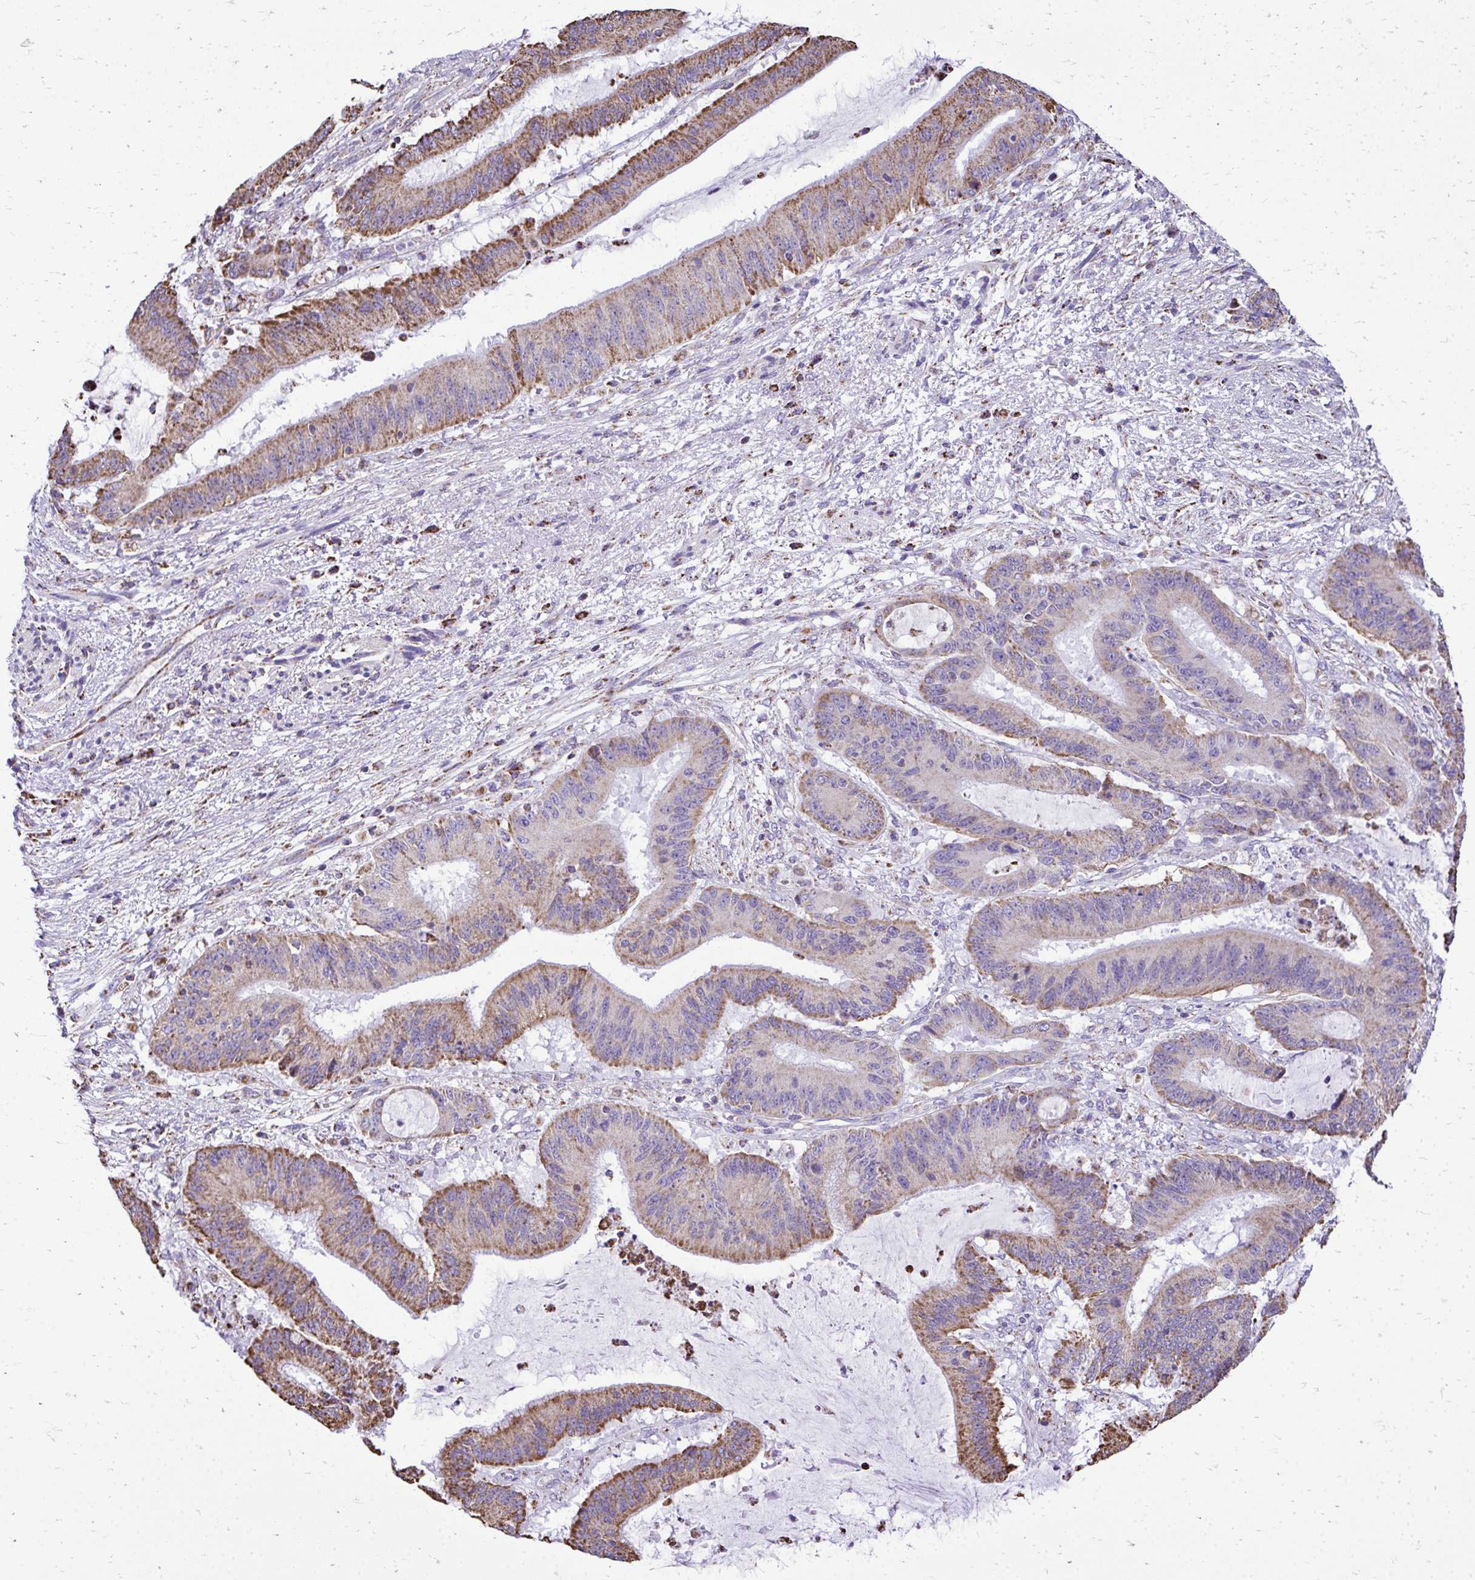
{"staining": {"intensity": "moderate", "quantity": ">75%", "location": "cytoplasmic/membranous"}, "tissue": "liver cancer", "cell_type": "Tumor cells", "image_type": "cancer", "snomed": [{"axis": "morphology", "description": "Normal tissue, NOS"}, {"axis": "morphology", "description": "Cholangiocarcinoma"}, {"axis": "topography", "description": "Liver"}, {"axis": "topography", "description": "Peripheral nerve tissue"}], "caption": "The micrograph shows immunohistochemical staining of liver cholangiocarcinoma. There is moderate cytoplasmic/membranous expression is appreciated in about >75% of tumor cells.", "gene": "MPZL2", "patient": {"sex": "female", "age": 73}}